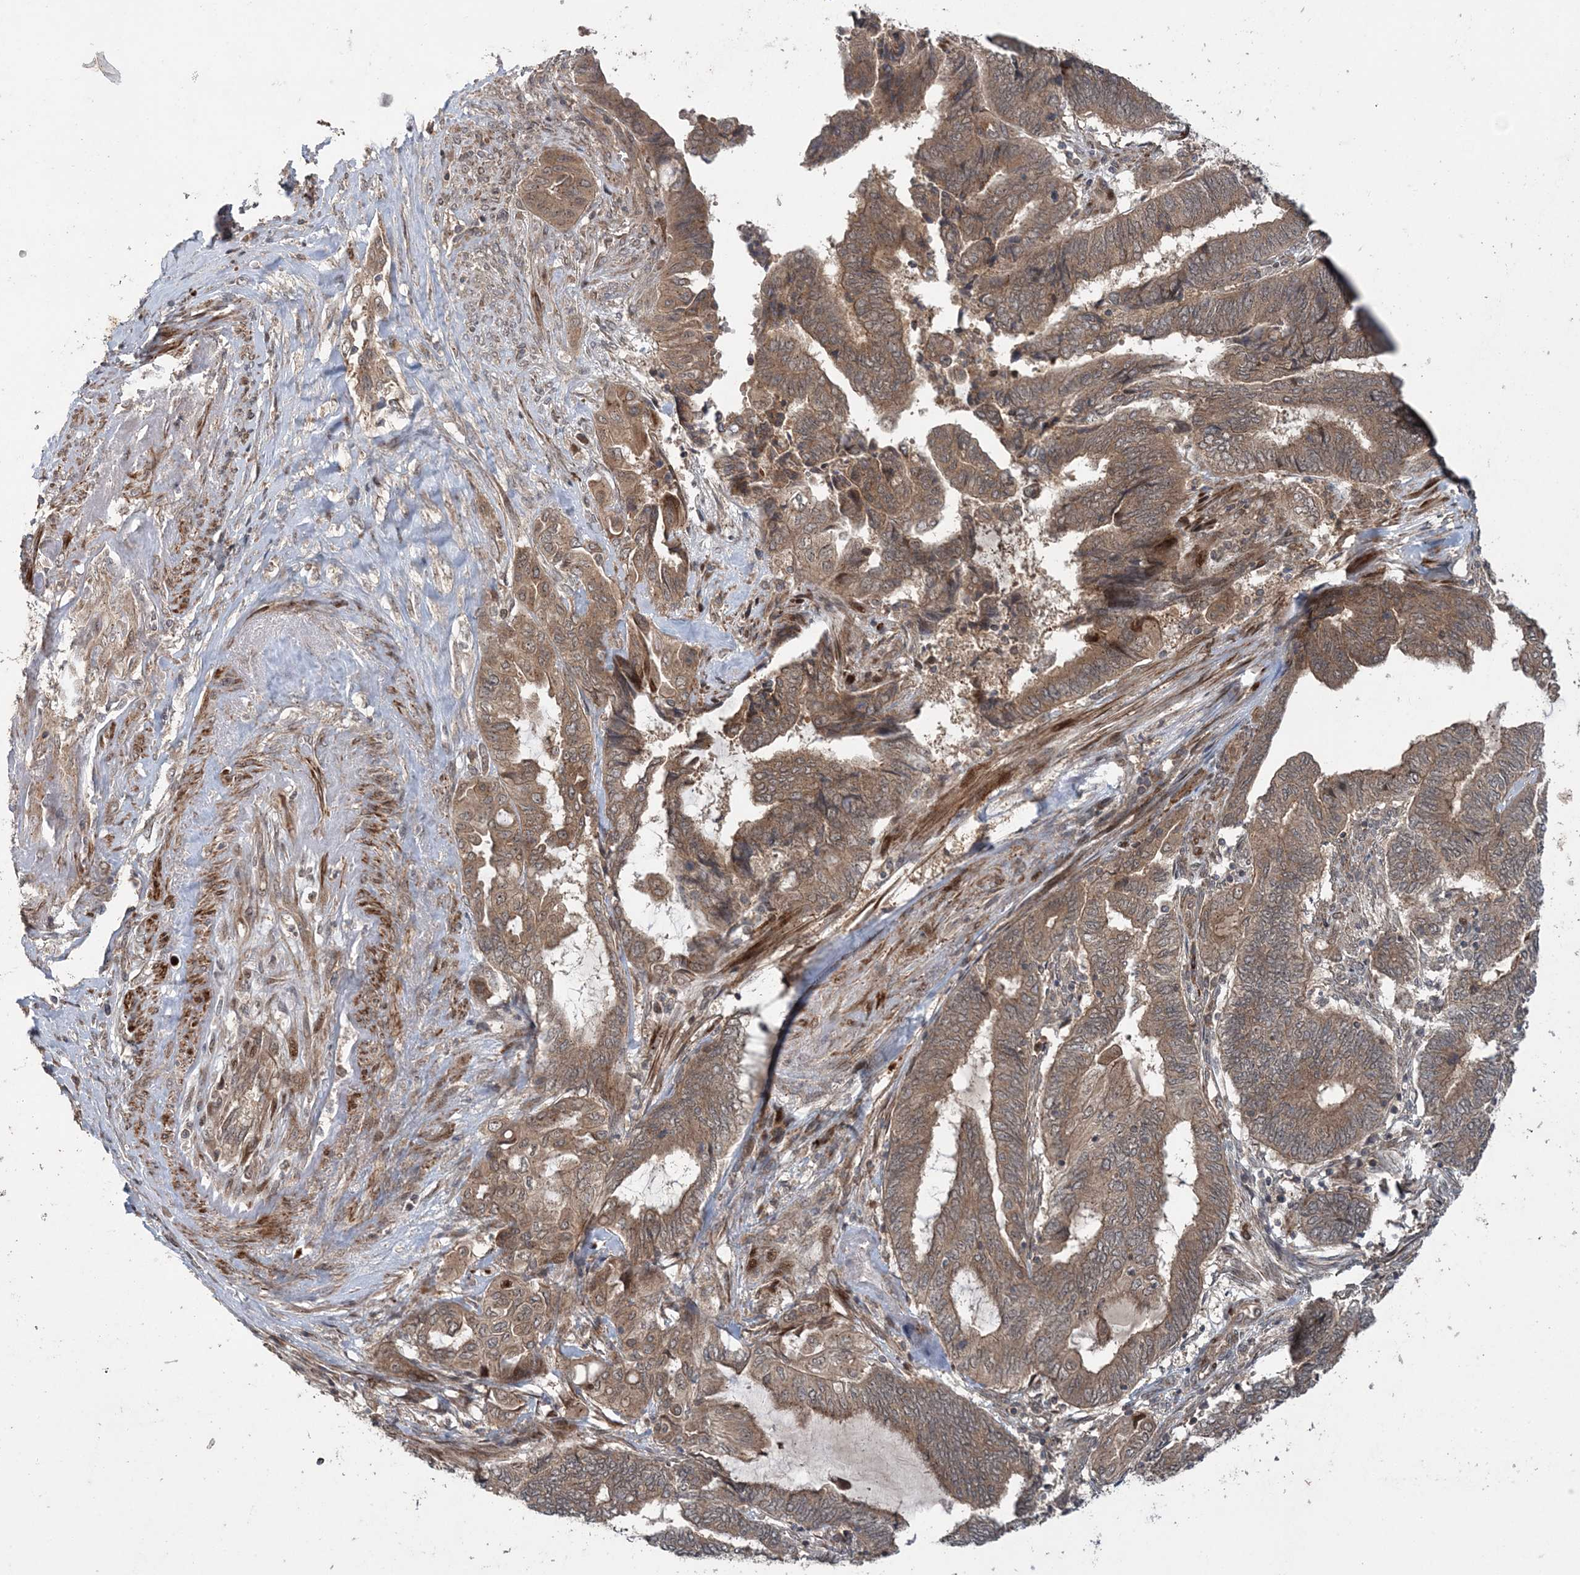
{"staining": {"intensity": "weak", "quantity": ">75%", "location": "cytoplasmic/membranous"}, "tissue": "endometrial cancer", "cell_type": "Tumor cells", "image_type": "cancer", "snomed": [{"axis": "morphology", "description": "Adenocarcinoma, NOS"}, {"axis": "topography", "description": "Uterus"}, {"axis": "topography", "description": "Endometrium"}], "caption": "There is low levels of weak cytoplasmic/membranous staining in tumor cells of adenocarcinoma (endometrial), as demonstrated by immunohistochemical staining (brown color).", "gene": "UBTD2", "patient": {"sex": "female", "age": 70}}